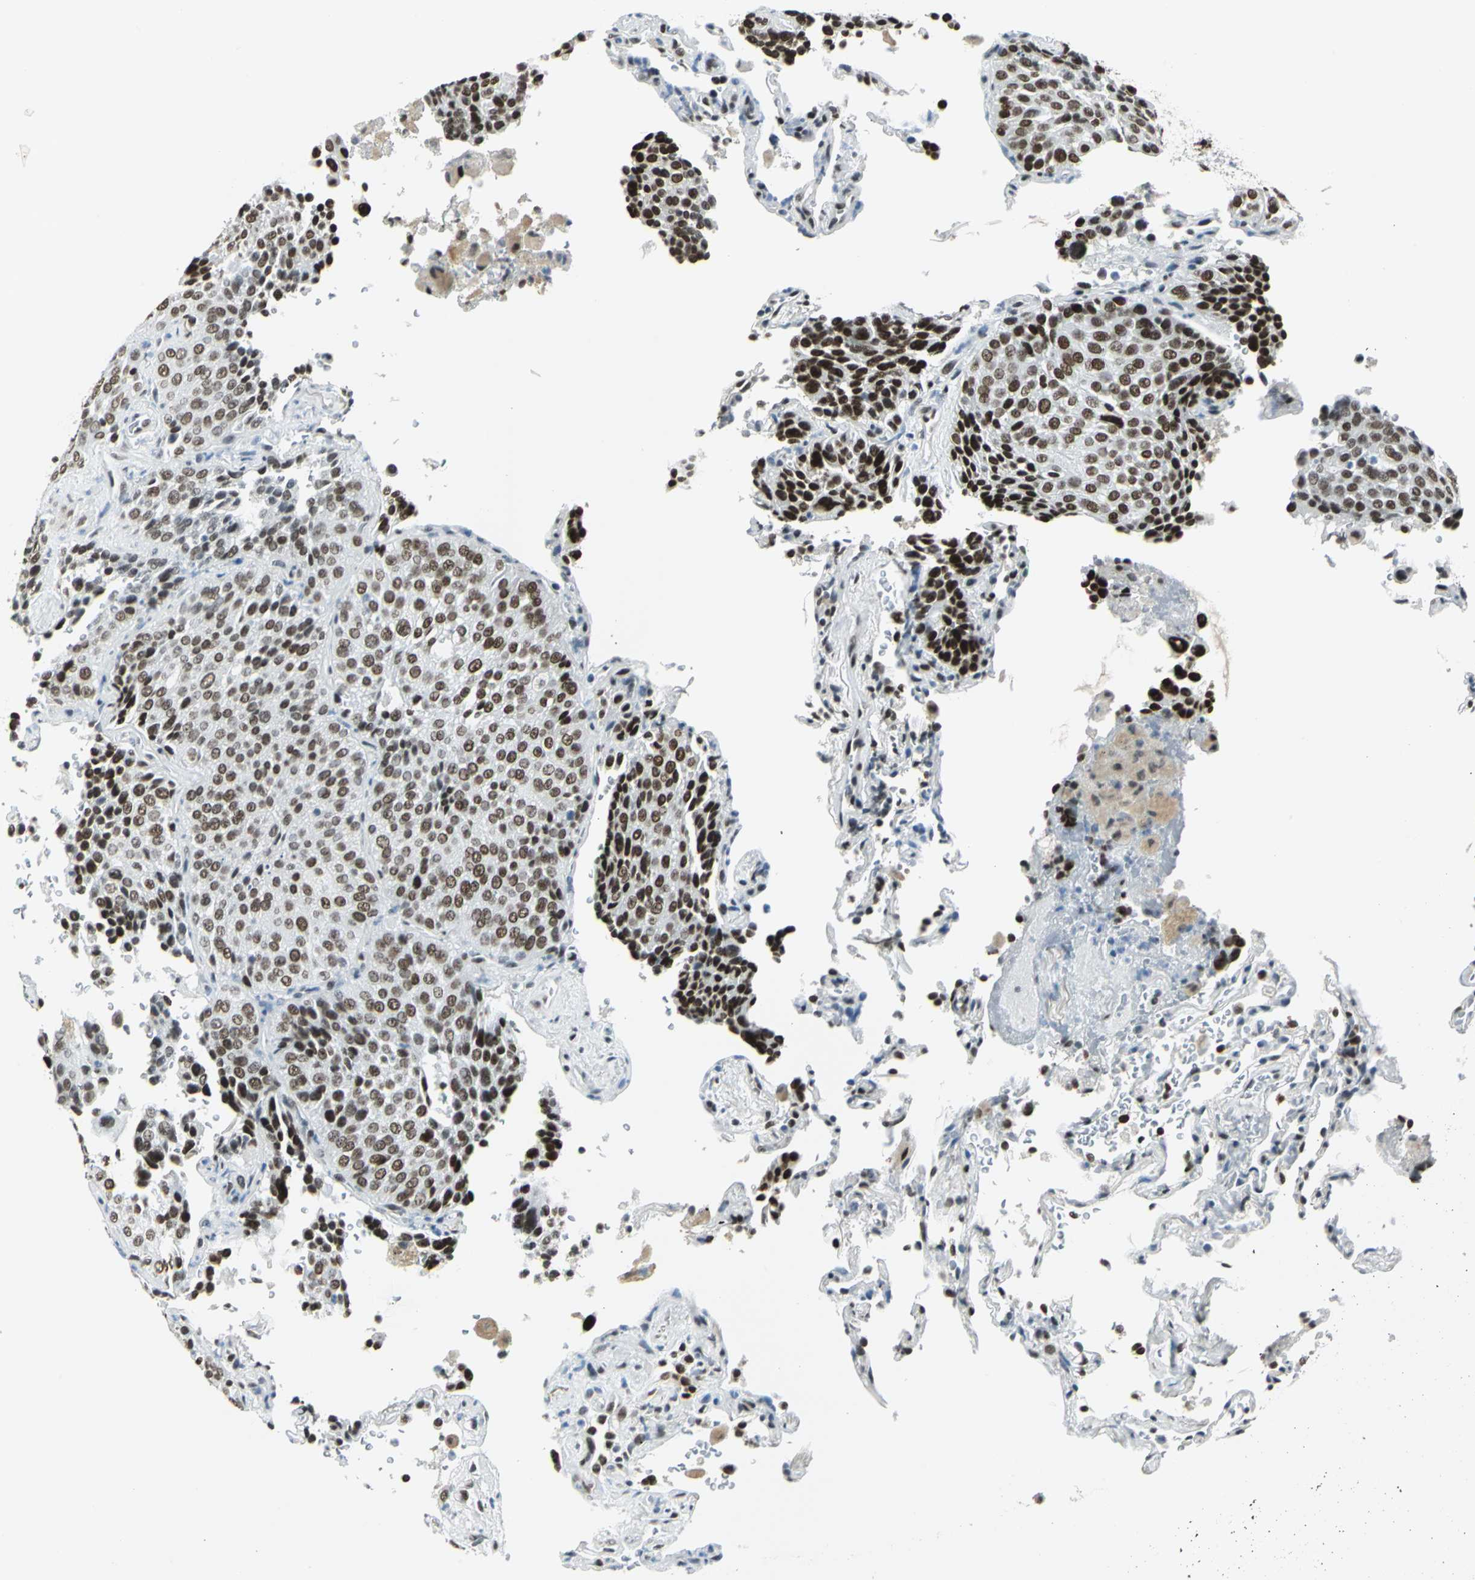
{"staining": {"intensity": "strong", "quantity": ">75%", "location": "nuclear"}, "tissue": "lung cancer", "cell_type": "Tumor cells", "image_type": "cancer", "snomed": [{"axis": "morphology", "description": "Squamous cell carcinoma, NOS"}, {"axis": "topography", "description": "Lung"}], "caption": "Immunohistochemical staining of lung cancer (squamous cell carcinoma) demonstrates strong nuclear protein expression in about >75% of tumor cells.", "gene": "ADNP", "patient": {"sex": "male", "age": 54}}